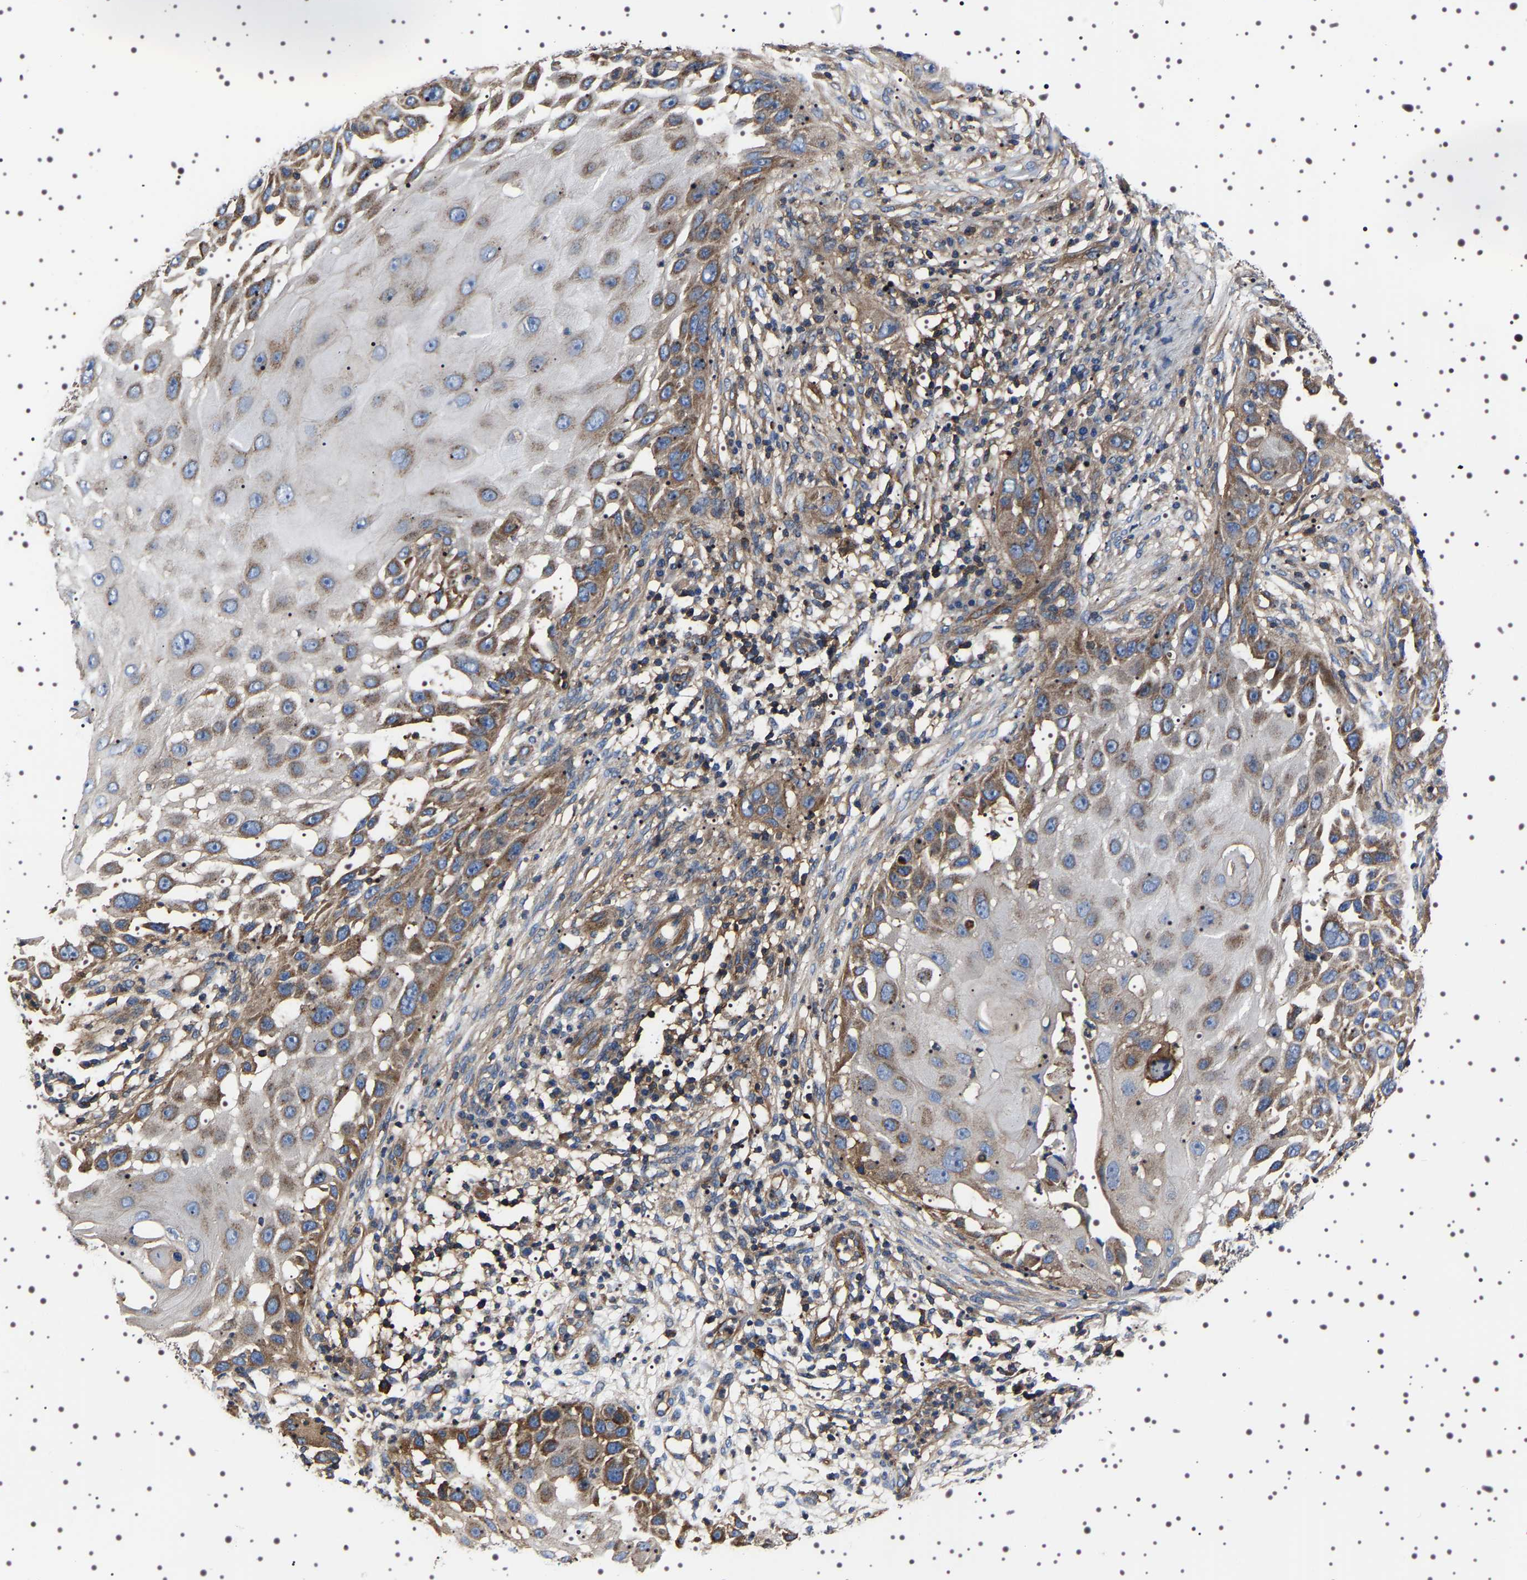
{"staining": {"intensity": "moderate", "quantity": ">75%", "location": "cytoplasmic/membranous"}, "tissue": "skin cancer", "cell_type": "Tumor cells", "image_type": "cancer", "snomed": [{"axis": "morphology", "description": "Squamous cell carcinoma, NOS"}, {"axis": "topography", "description": "Skin"}], "caption": "IHC of human skin squamous cell carcinoma exhibits medium levels of moderate cytoplasmic/membranous expression in approximately >75% of tumor cells.", "gene": "WDR1", "patient": {"sex": "female", "age": 44}}